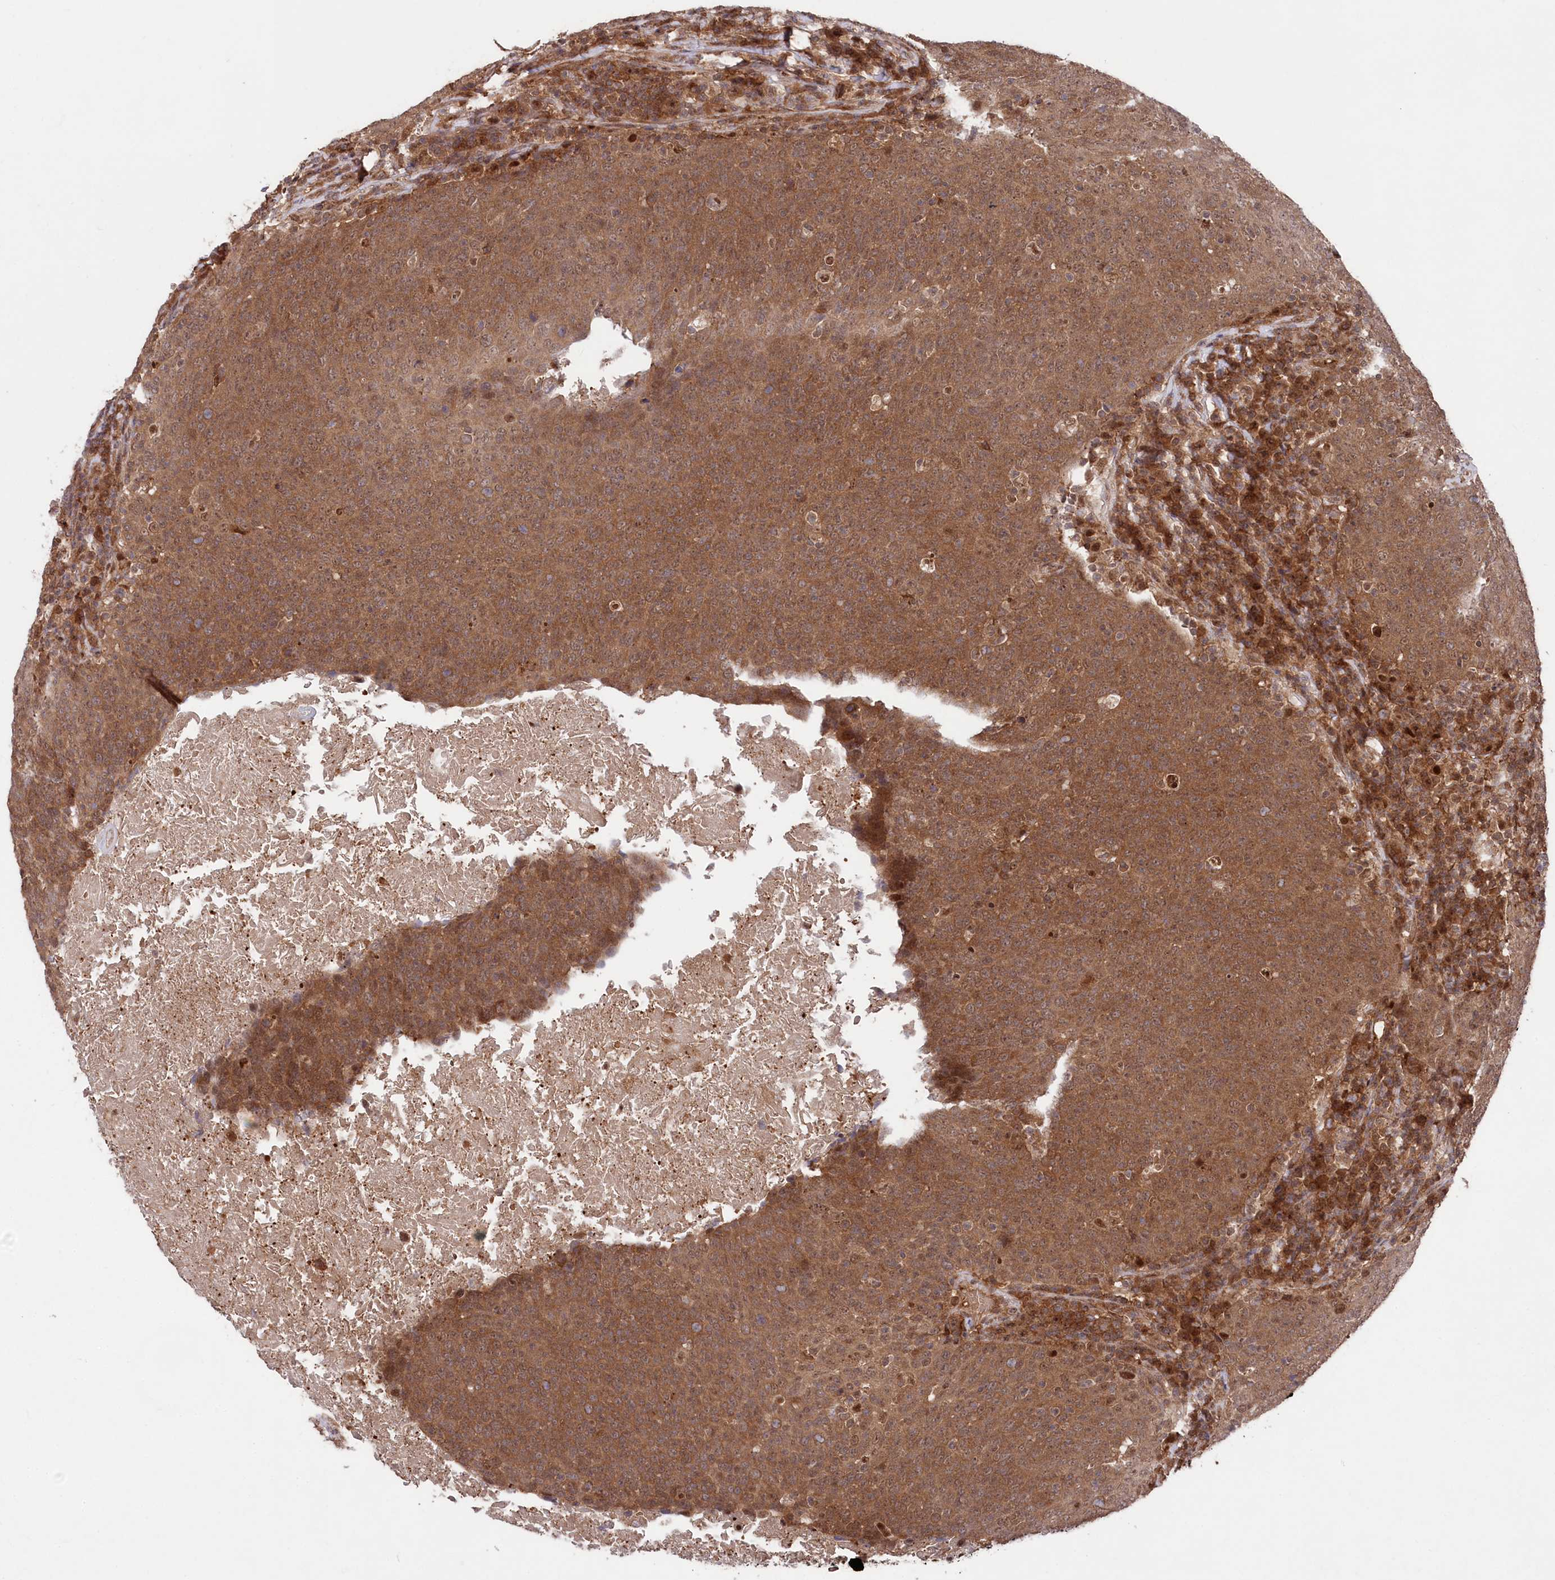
{"staining": {"intensity": "strong", "quantity": ">75%", "location": "cytoplasmic/membranous"}, "tissue": "head and neck cancer", "cell_type": "Tumor cells", "image_type": "cancer", "snomed": [{"axis": "morphology", "description": "Squamous cell carcinoma, NOS"}, {"axis": "morphology", "description": "Squamous cell carcinoma, metastatic, NOS"}, {"axis": "topography", "description": "Lymph node"}, {"axis": "topography", "description": "Head-Neck"}], "caption": "DAB immunohistochemical staining of human head and neck cancer demonstrates strong cytoplasmic/membranous protein staining in approximately >75% of tumor cells.", "gene": "PSMA1", "patient": {"sex": "male", "age": 62}}